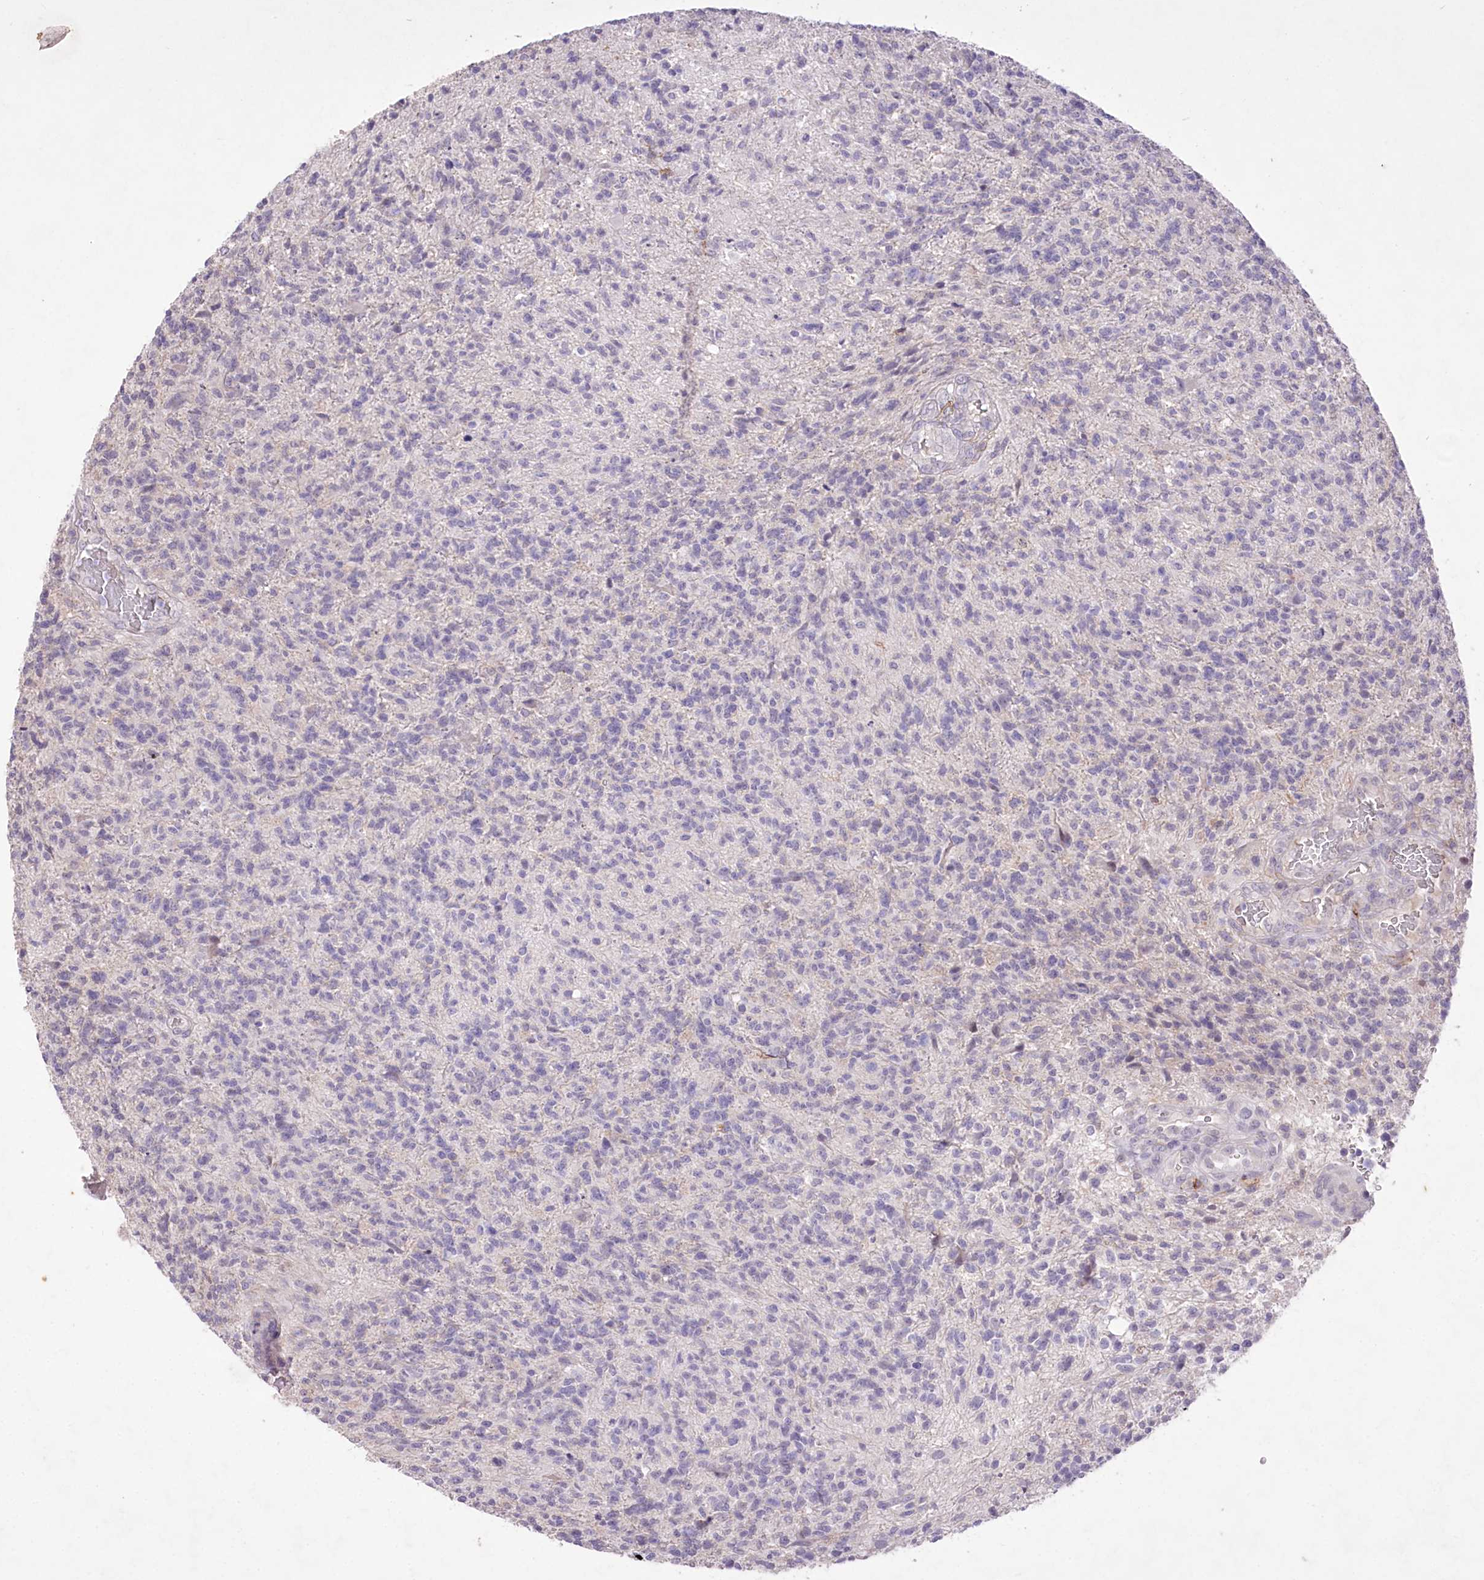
{"staining": {"intensity": "negative", "quantity": "none", "location": "none"}, "tissue": "glioma", "cell_type": "Tumor cells", "image_type": "cancer", "snomed": [{"axis": "morphology", "description": "Glioma, malignant, High grade"}, {"axis": "topography", "description": "Brain"}], "caption": "A histopathology image of human malignant glioma (high-grade) is negative for staining in tumor cells.", "gene": "ENPP1", "patient": {"sex": "male", "age": 56}}